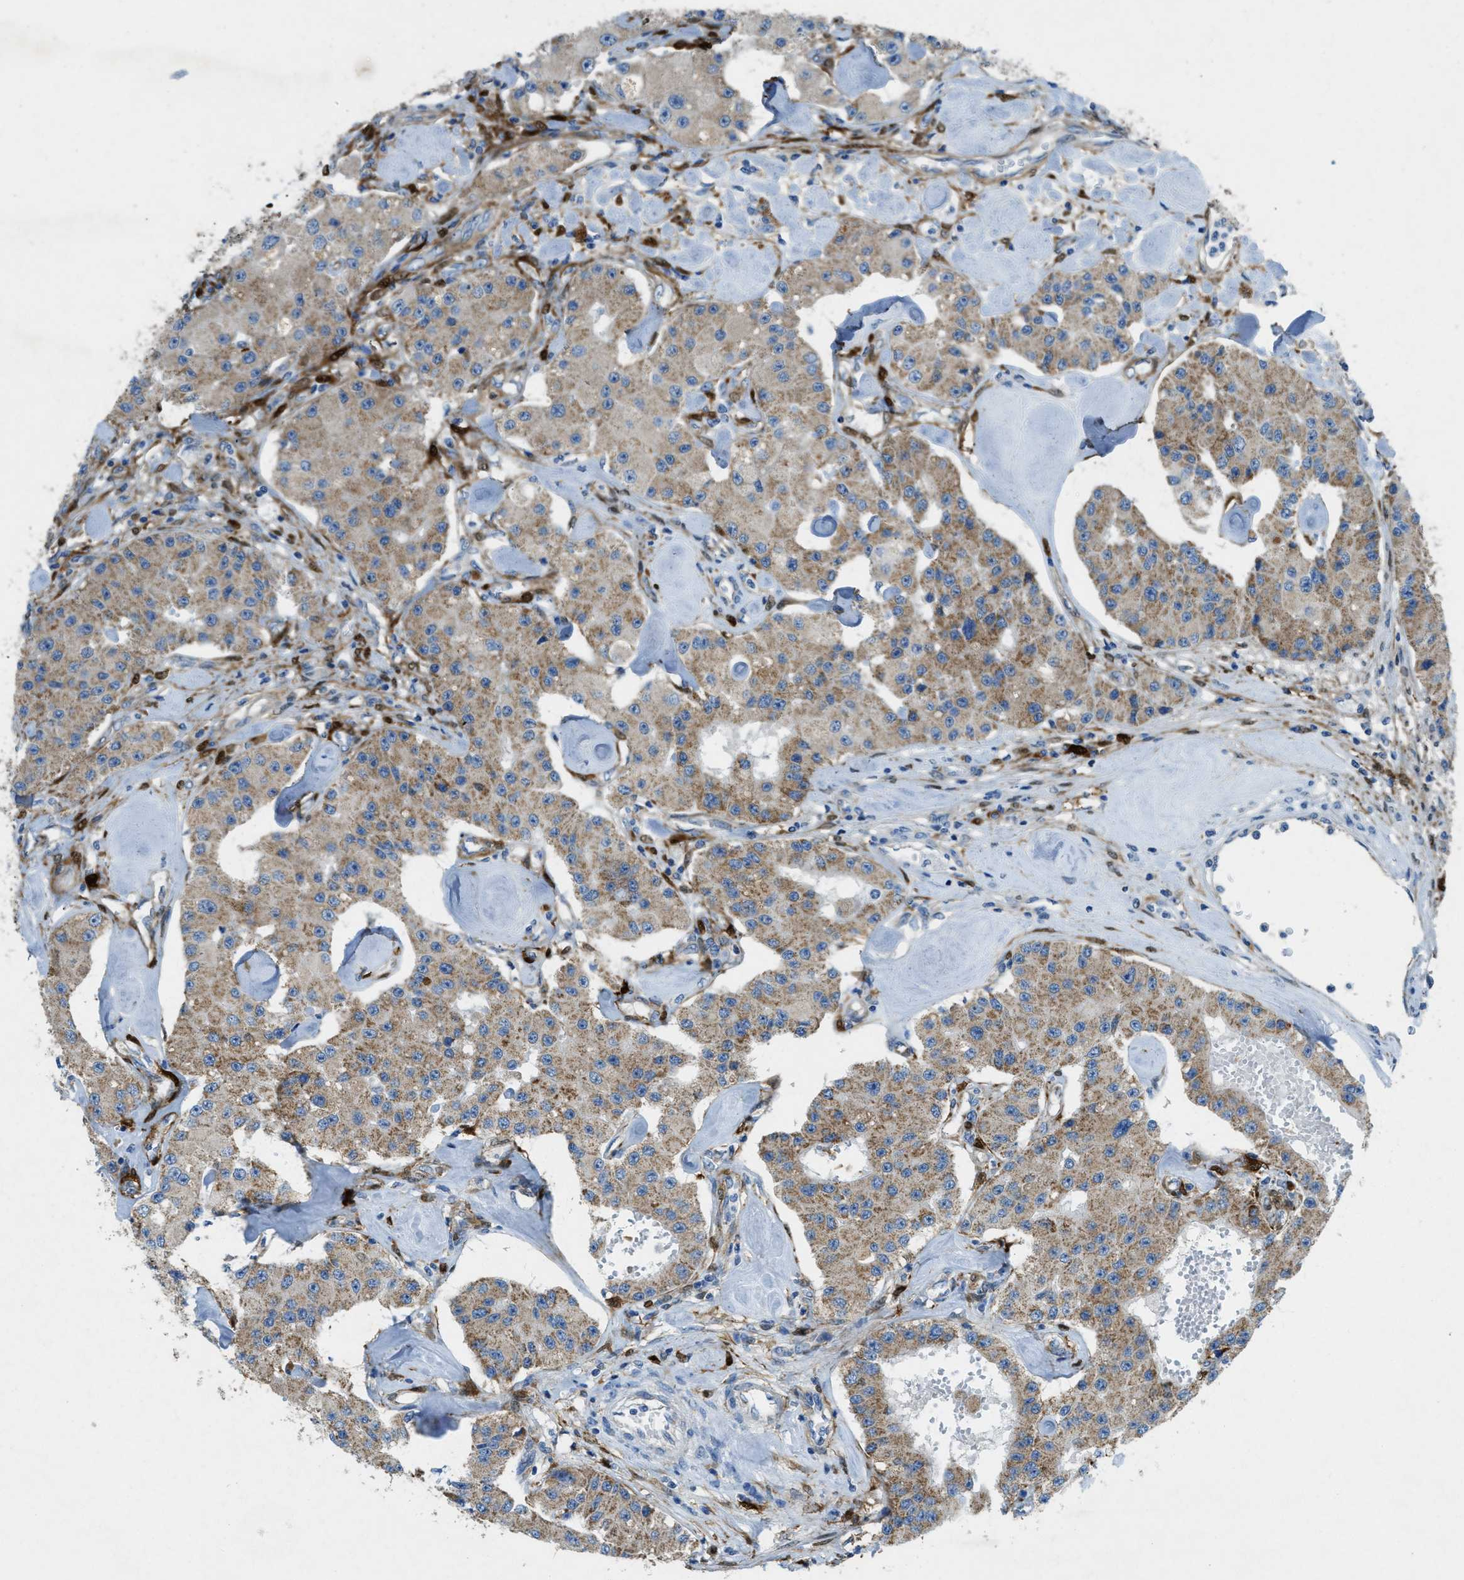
{"staining": {"intensity": "weak", "quantity": ">75%", "location": "cytoplasmic/membranous"}, "tissue": "carcinoid", "cell_type": "Tumor cells", "image_type": "cancer", "snomed": [{"axis": "morphology", "description": "Carcinoid, malignant, NOS"}, {"axis": "topography", "description": "Pancreas"}], "caption": "Carcinoid stained for a protein (brown) exhibits weak cytoplasmic/membranous positive staining in about >75% of tumor cells.", "gene": "CYGB", "patient": {"sex": "male", "age": 41}}